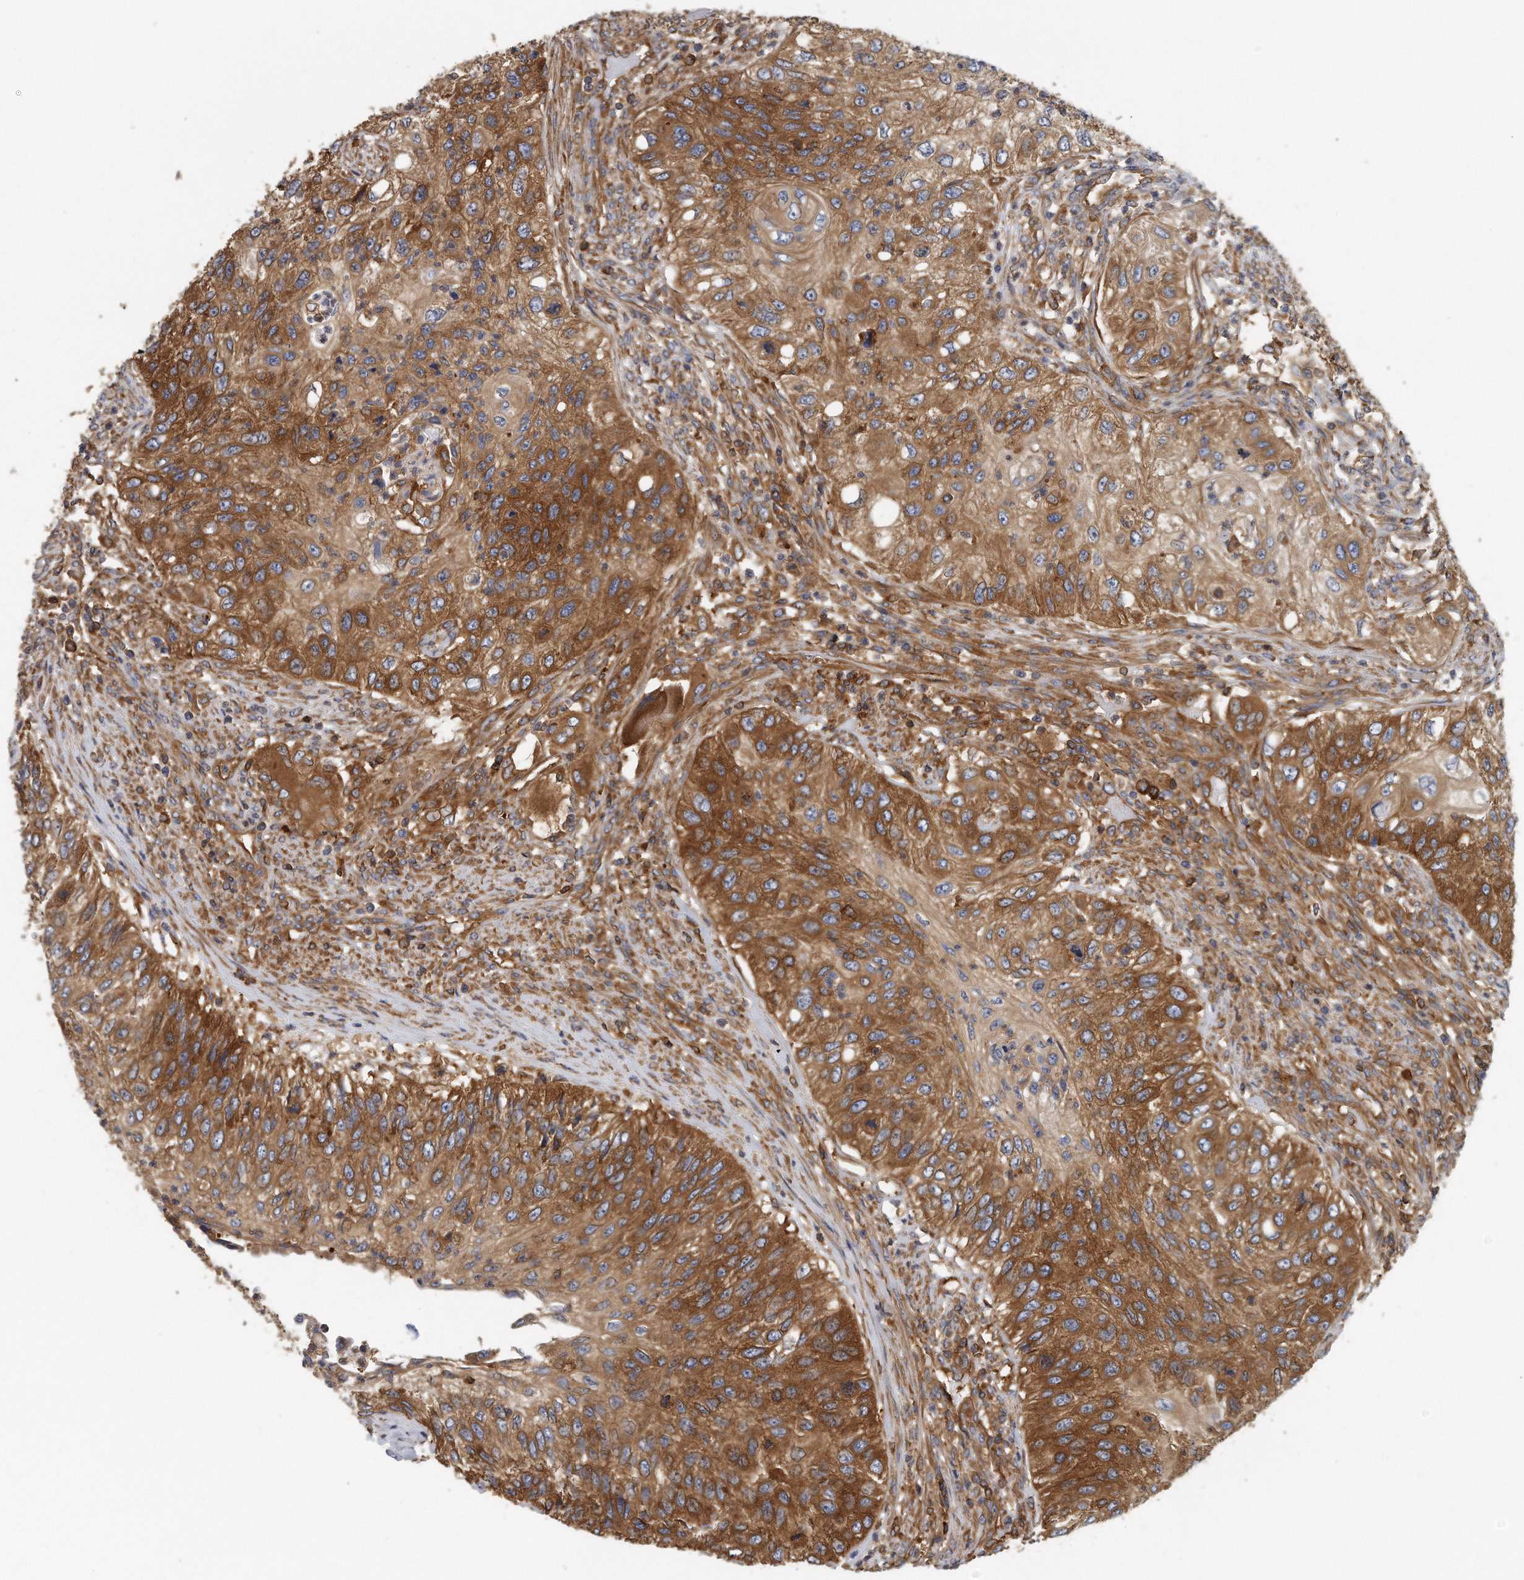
{"staining": {"intensity": "strong", "quantity": "25%-75%", "location": "cytoplasmic/membranous"}, "tissue": "urothelial cancer", "cell_type": "Tumor cells", "image_type": "cancer", "snomed": [{"axis": "morphology", "description": "Urothelial carcinoma, High grade"}, {"axis": "topography", "description": "Urinary bladder"}], "caption": "Protein staining by immunohistochemistry displays strong cytoplasmic/membranous expression in approximately 25%-75% of tumor cells in urothelial cancer.", "gene": "EIF3I", "patient": {"sex": "female", "age": 60}}